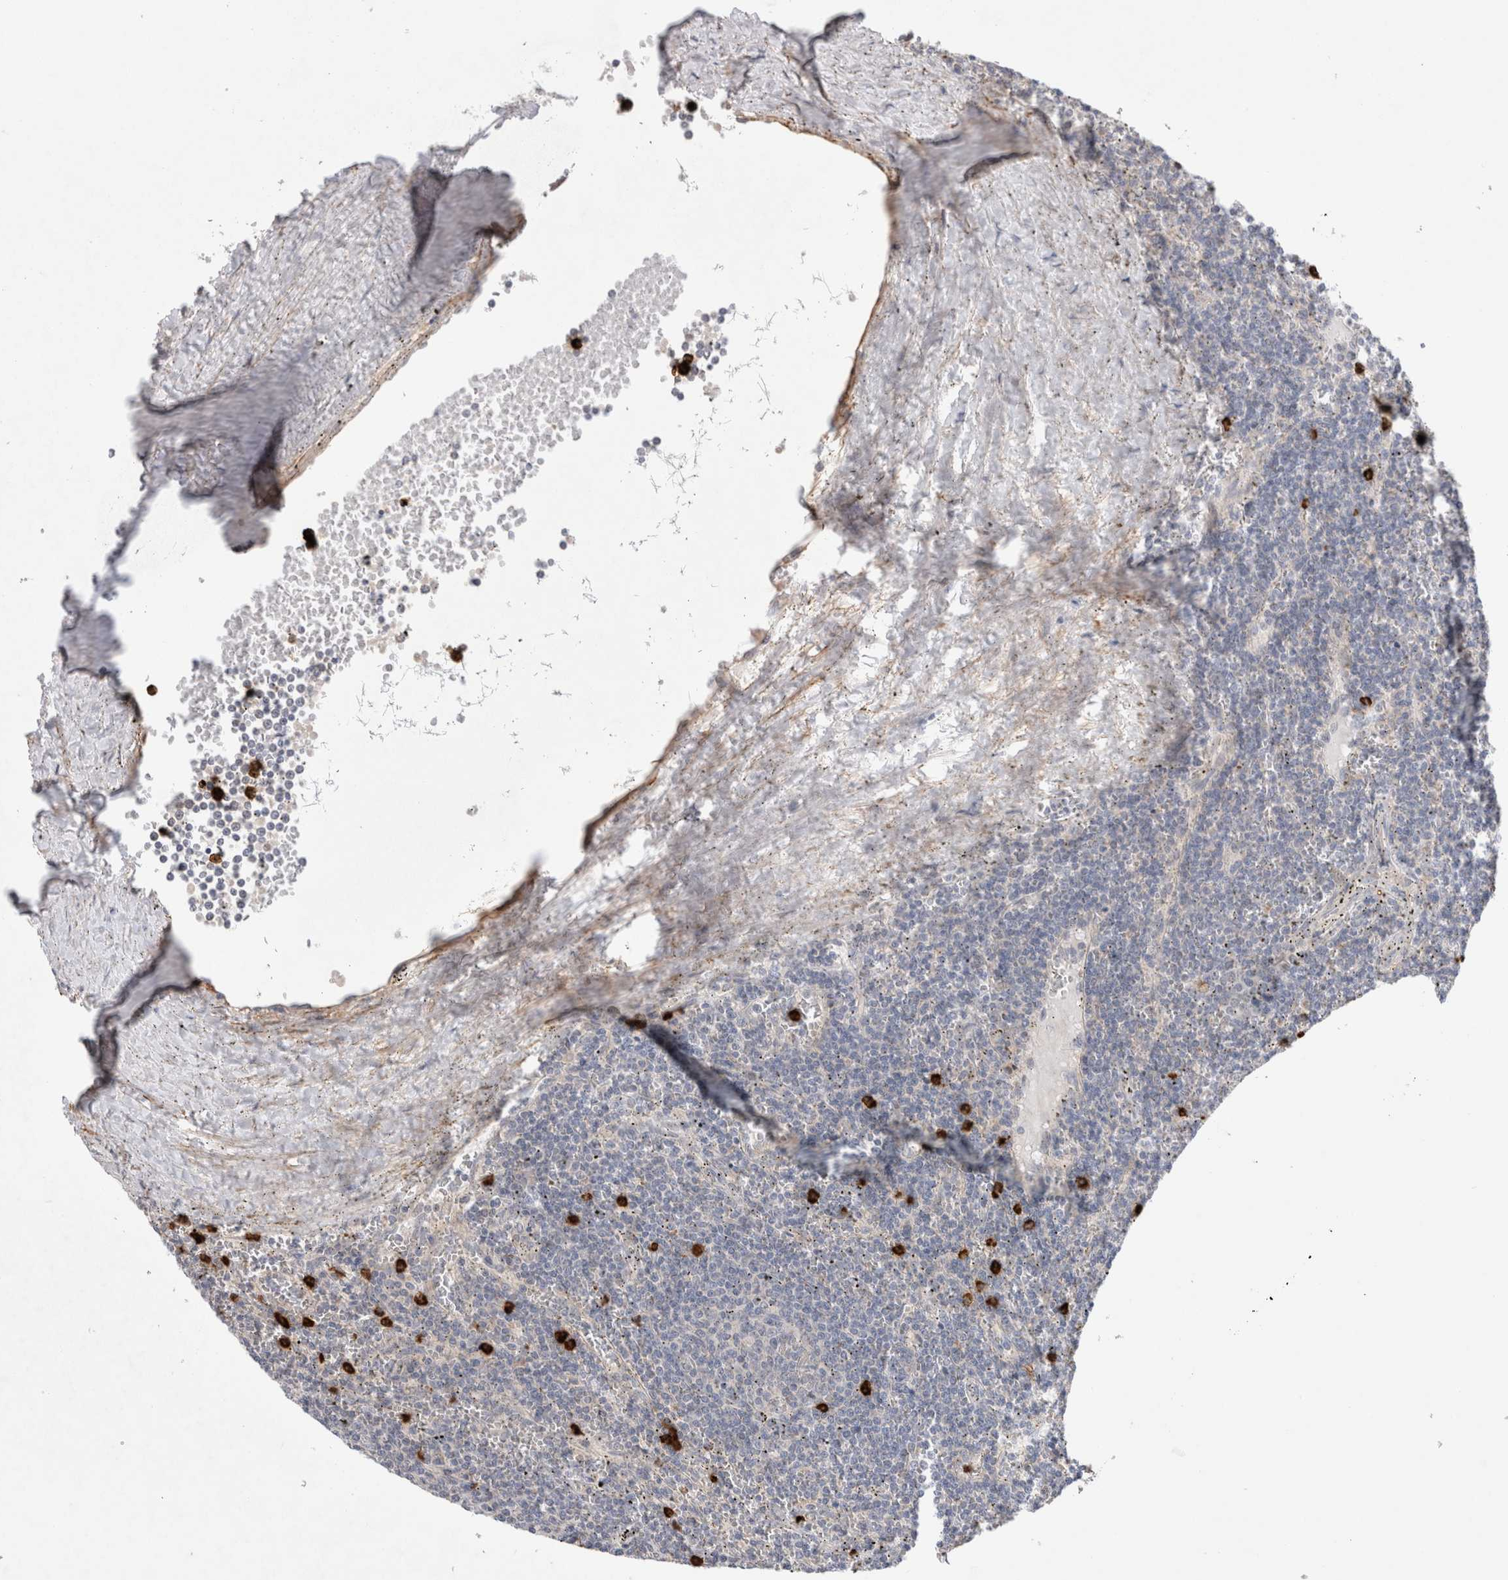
{"staining": {"intensity": "negative", "quantity": "none", "location": "none"}, "tissue": "lymphoma", "cell_type": "Tumor cells", "image_type": "cancer", "snomed": [{"axis": "morphology", "description": "Malignant lymphoma, non-Hodgkin's type, Low grade"}, {"axis": "topography", "description": "Spleen"}], "caption": "Human lymphoma stained for a protein using IHC exhibits no staining in tumor cells.", "gene": "GSDMB", "patient": {"sex": "female", "age": 50}}